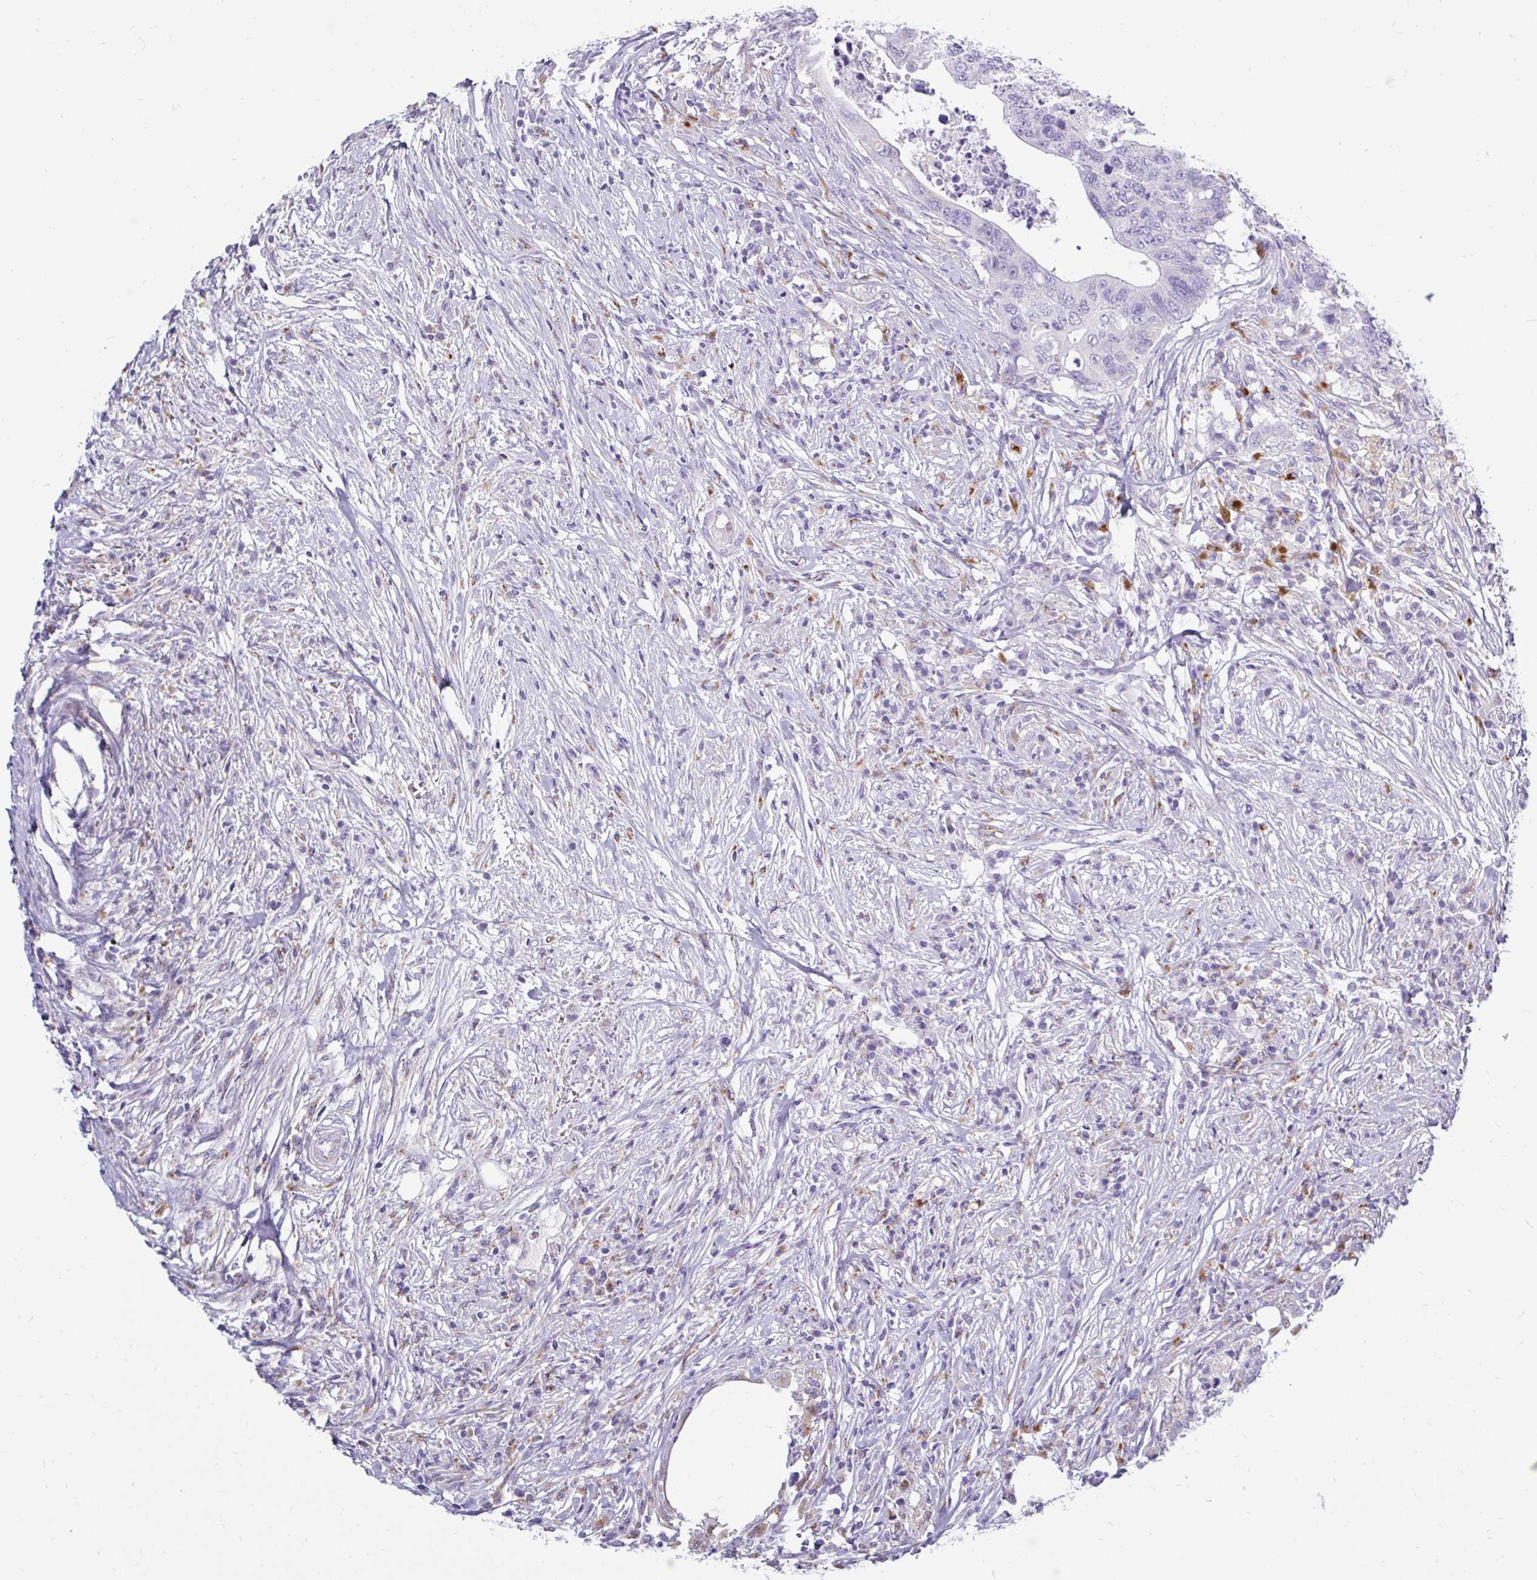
{"staining": {"intensity": "negative", "quantity": "none", "location": "none"}, "tissue": "colorectal cancer", "cell_type": "Tumor cells", "image_type": "cancer", "snomed": [{"axis": "morphology", "description": "Adenocarcinoma, NOS"}, {"axis": "topography", "description": "Colon"}], "caption": "The histopathology image reveals no significant staining in tumor cells of colorectal cancer (adenocarcinoma).", "gene": "CTSZ", "patient": {"sex": "male", "age": 71}}